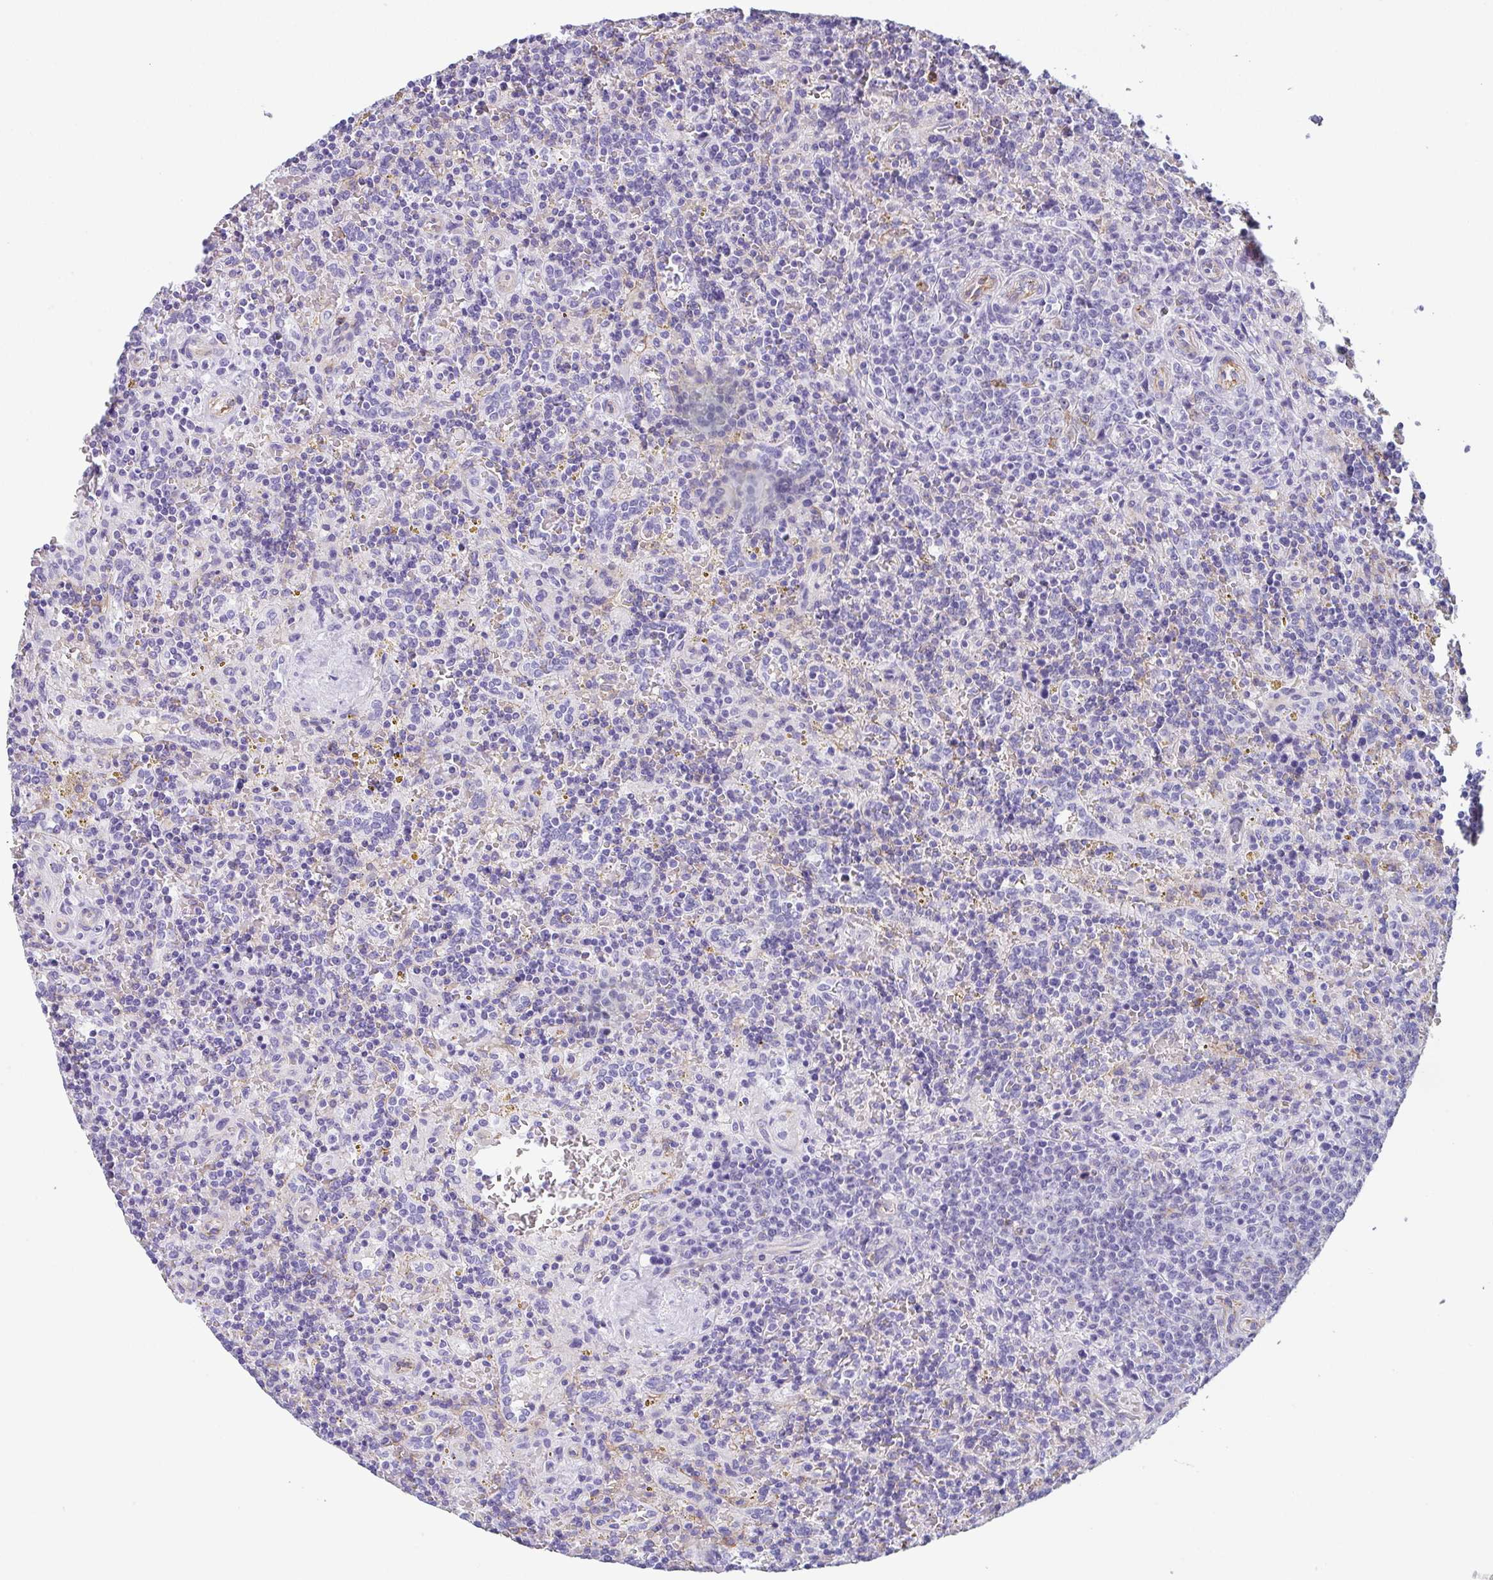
{"staining": {"intensity": "negative", "quantity": "none", "location": "none"}, "tissue": "lymphoma", "cell_type": "Tumor cells", "image_type": "cancer", "snomed": [{"axis": "morphology", "description": "Malignant lymphoma, non-Hodgkin's type, Low grade"}, {"axis": "topography", "description": "Spleen"}], "caption": "Immunohistochemistry histopathology image of neoplastic tissue: low-grade malignant lymphoma, non-Hodgkin's type stained with DAB (3,3'-diaminobenzidine) demonstrates no significant protein staining in tumor cells.", "gene": "DBN1", "patient": {"sex": "male", "age": 67}}